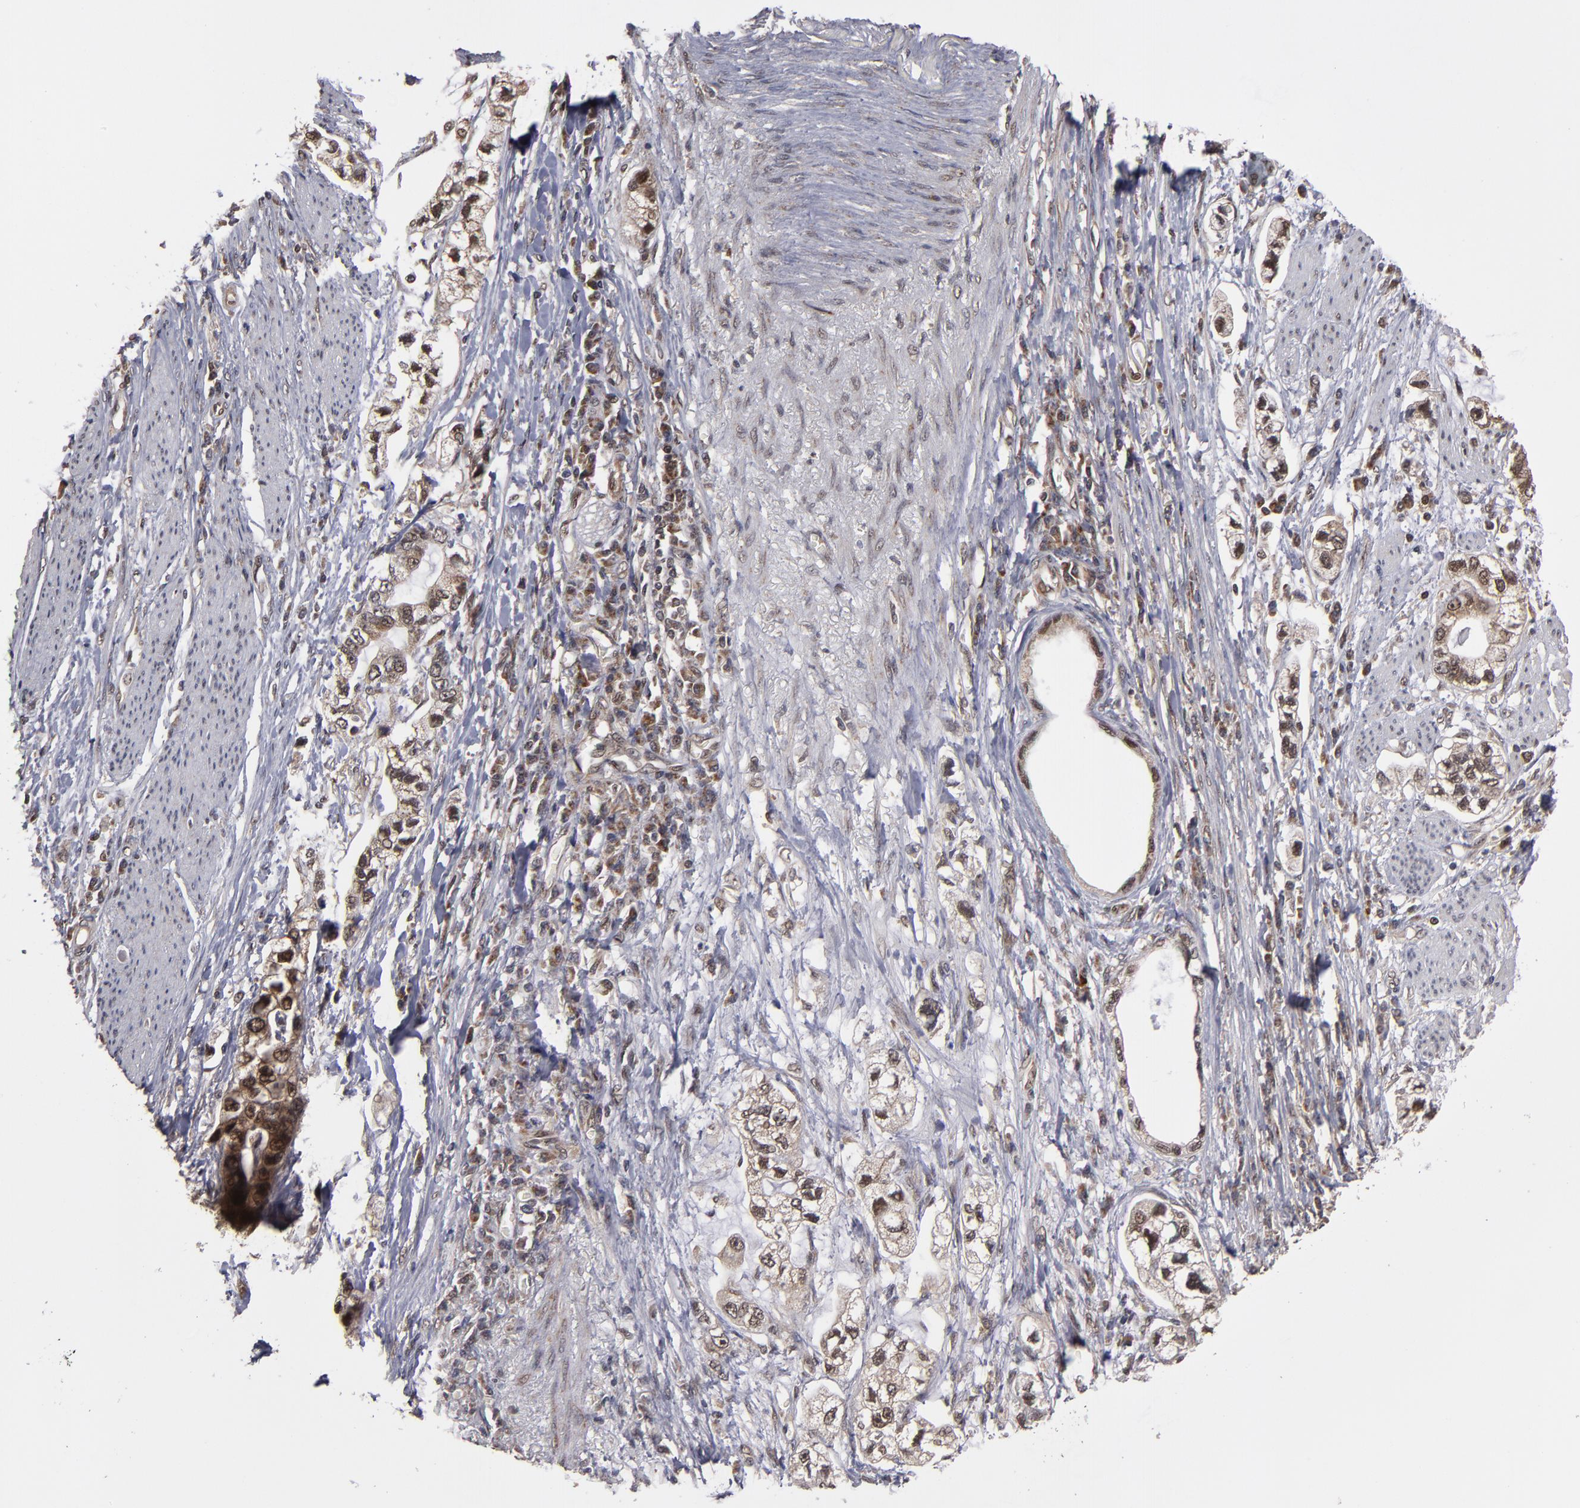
{"staining": {"intensity": "moderate", "quantity": ">75%", "location": "cytoplasmic/membranous"}, "tissue": "stomach cancer", "cell_type": "Tumor cells", "image_type": "cancer", "snomed": [{"axis": "morphology", "description": "Adenocarcinoma, NOS"}, {"axis": "topography", "description": "Stomach, lower"}], "caption": "High-magnification brightfield microscopy of stomach cancer (adenocarcinoma) stained with DAB (brown) and counterstained with hematoxylin (blue). tumor cells exhibit moderate cytoplasmic/membranous positivity is appreciated in about>75% of cells. The staining was performed using DAB (3,3'-diaminobenzidine) to visualize the protein expression in brown, while the nuclei were stained in blue with hematoxylin (Magnification: 20x).", "gene": "CUL5", "patient": {"sex": "female", "age": 93}}